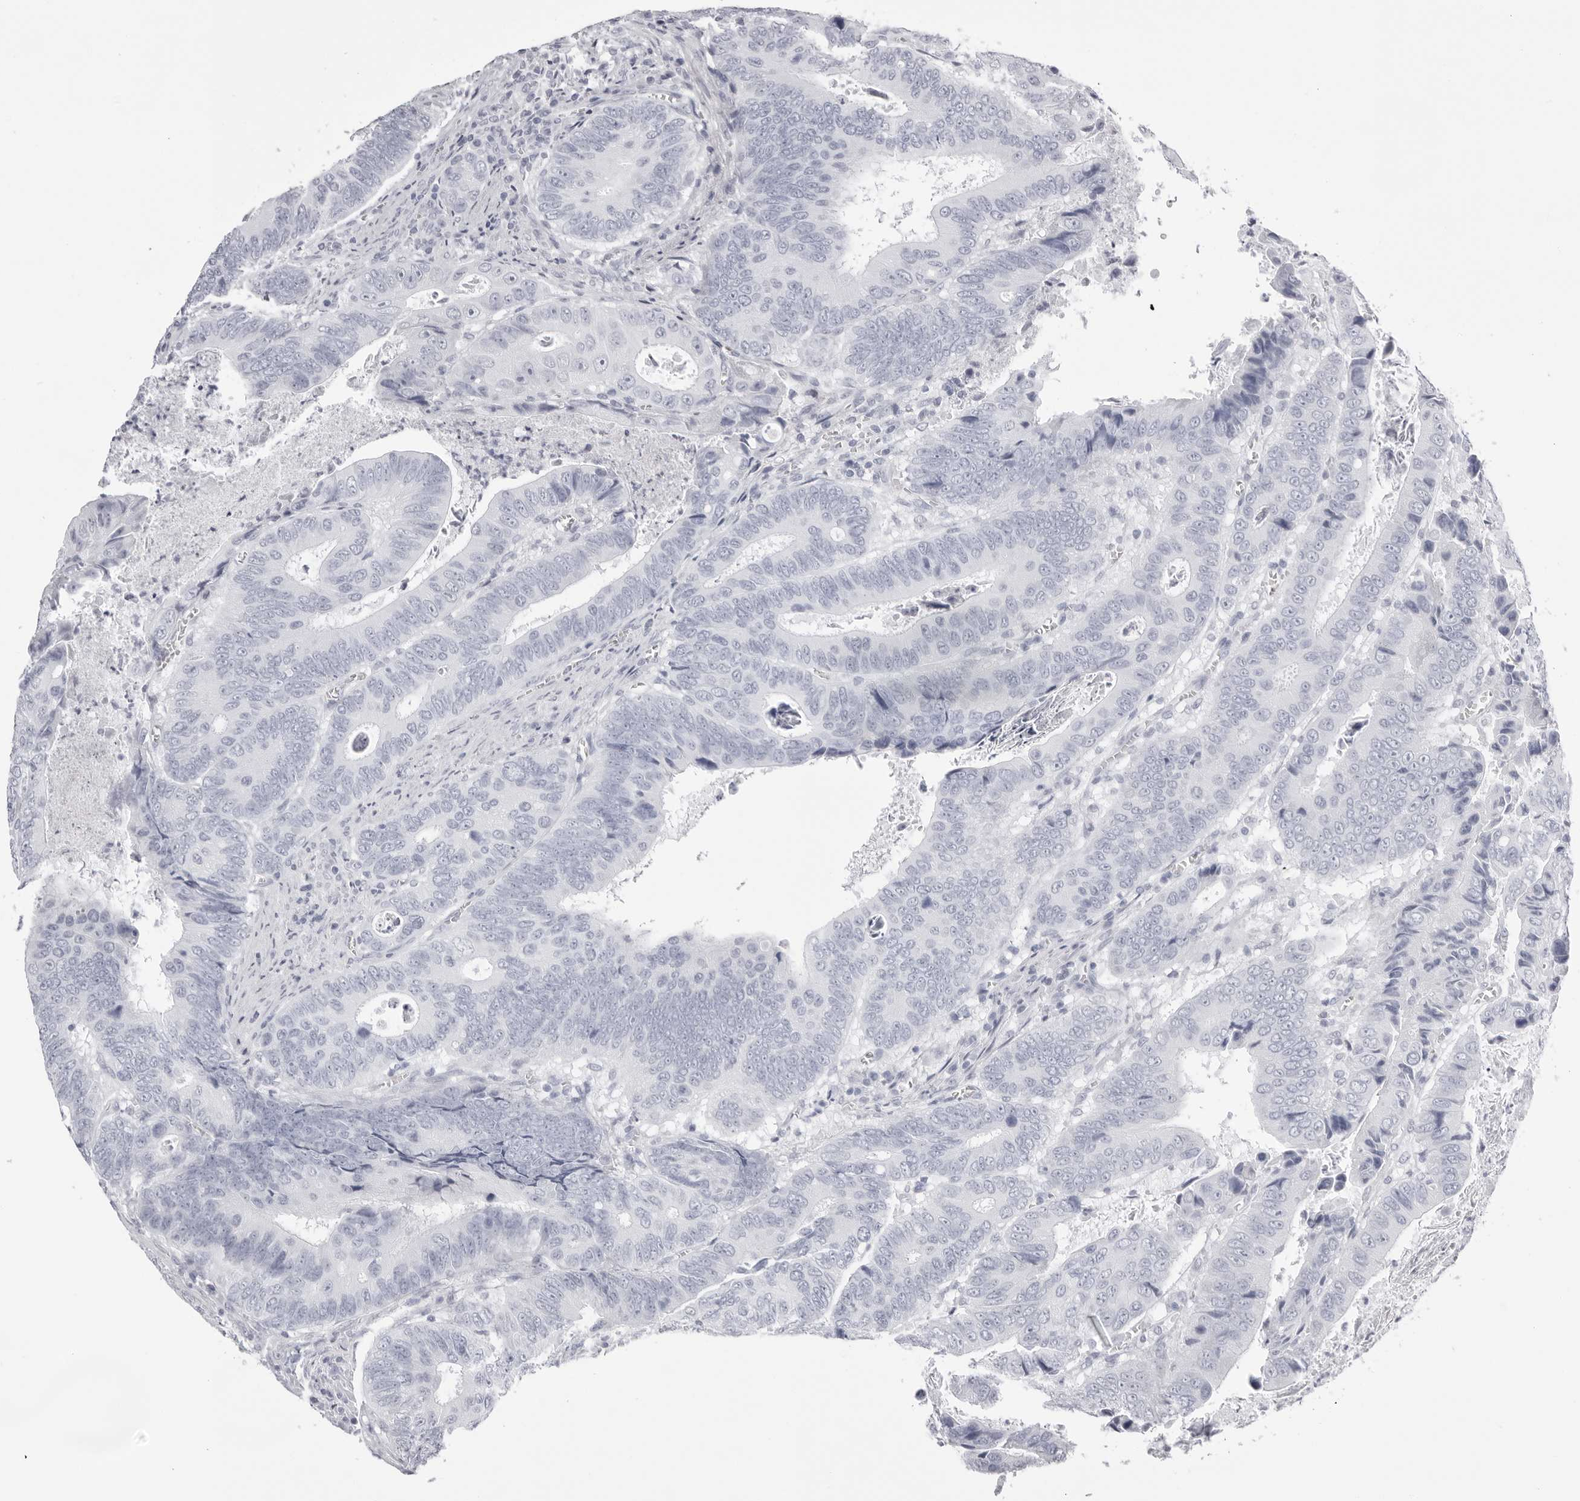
{"staining": {"intensity": "negative", "quantity": "none", "location": "none"}, "tissue": "colorectal cancer", "cell_type": "Tumor cells", "image_type": "cancer", "snomed": [{"axis": "morphology", "description": "Adenocarcinoma, NOS"}, {"axis": "topography", "description": "Colon"}], "caption": "Immunohistochemical staining of colorectal adenocarcinoma exhibits no significant expression in tumor cells.", "gene": "TMOD4", "patient": {"sex": "male", "age": 72}}